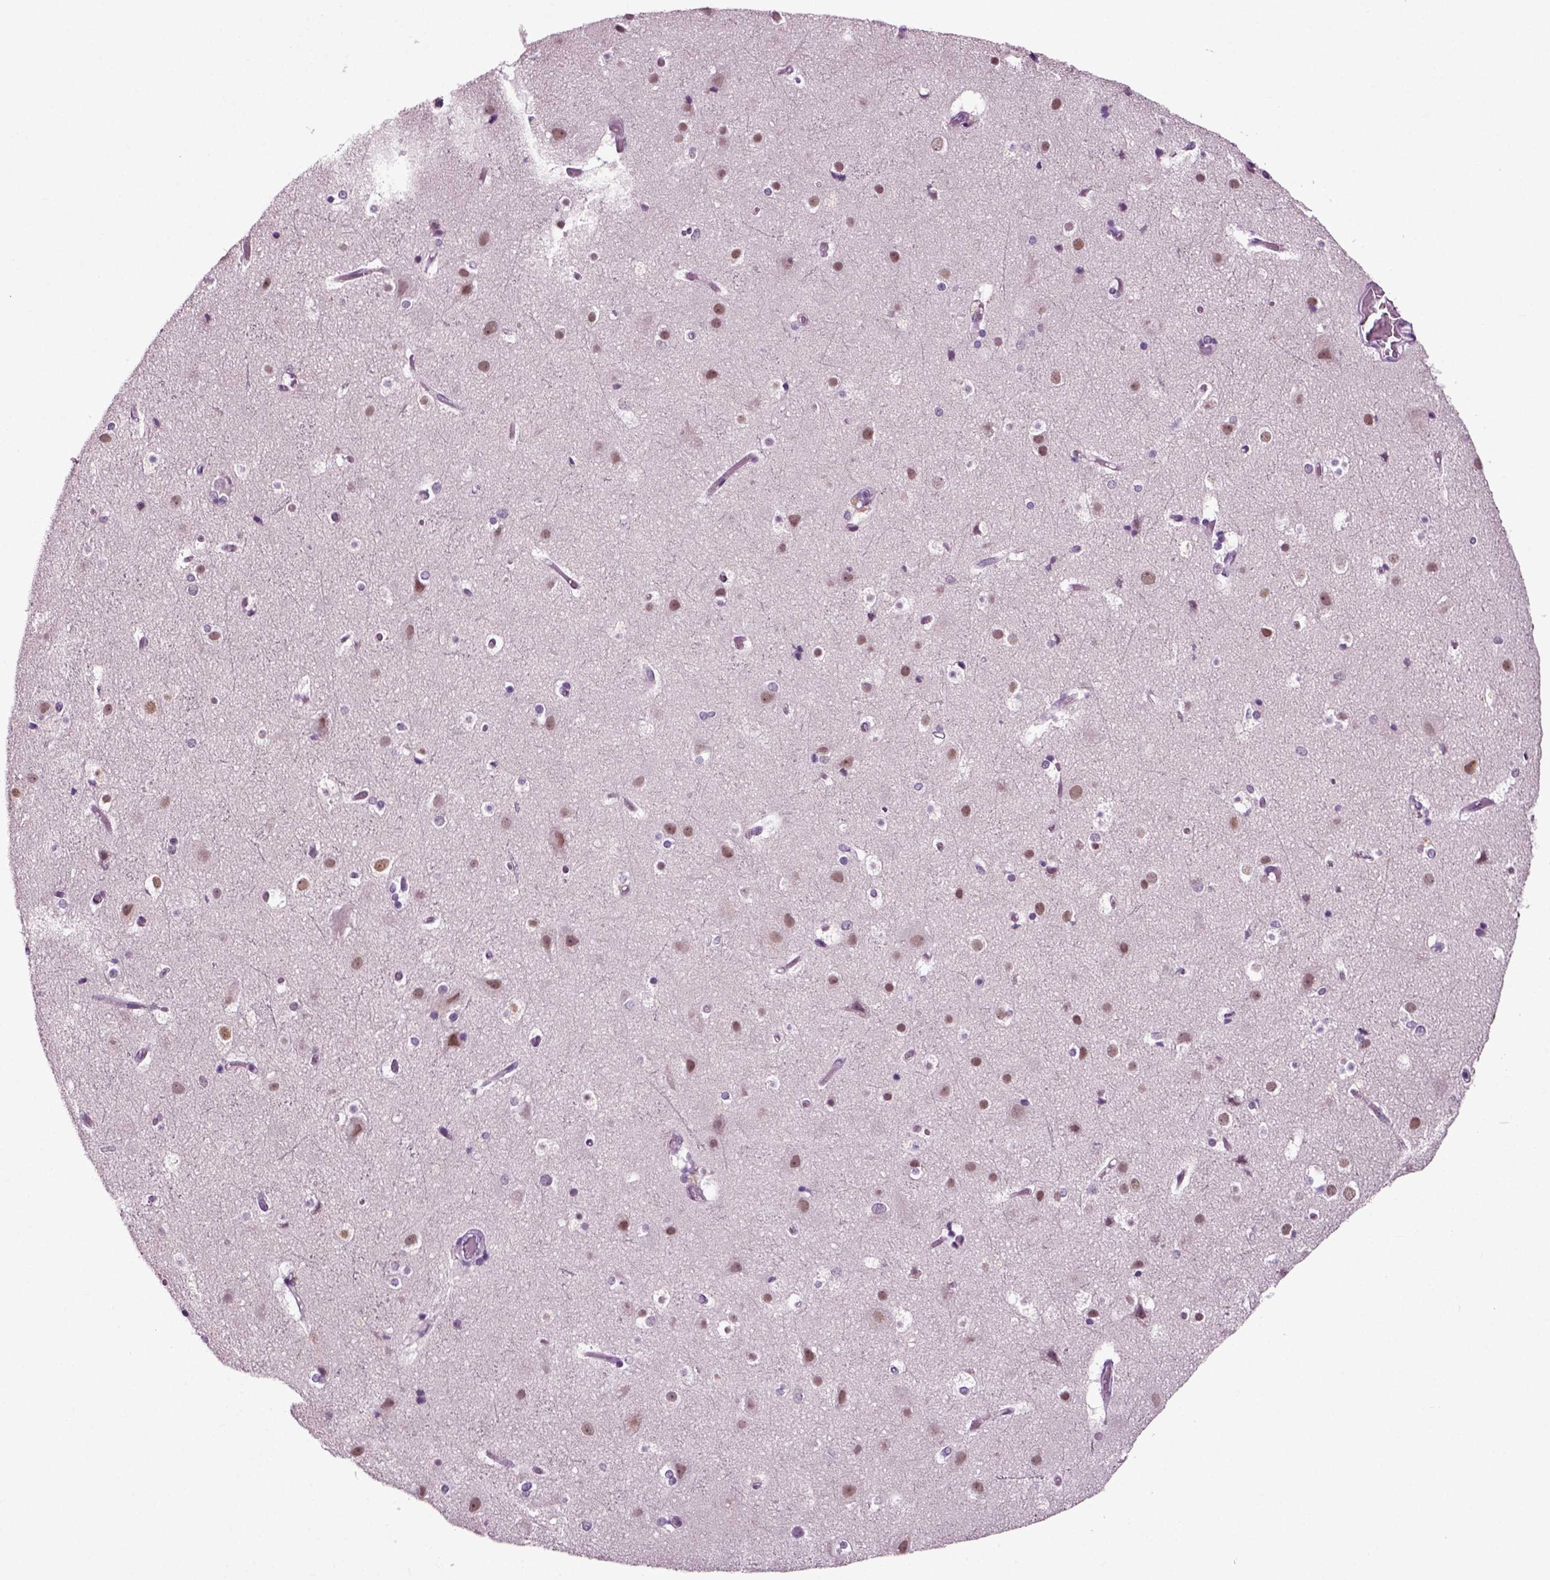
{"staining": {"intensity": "negative", "quantity": "none", "location": "none"}, "tissue": "cerebral cortex", "cell_type": "Endothelial cells", "image_type": "normal", "snomed": [{"axis": "morphology", "description": "Normal tissue, NOS"}, {"axis": "topography", "description": "Cerebral cortex"}], "caption": "Immunohistochemical staining of normal human cerebral cortex shows no significant staining in endothelial cells.", "gene": "SPATA17", "patient": {"sex": "female", "age": 52}}